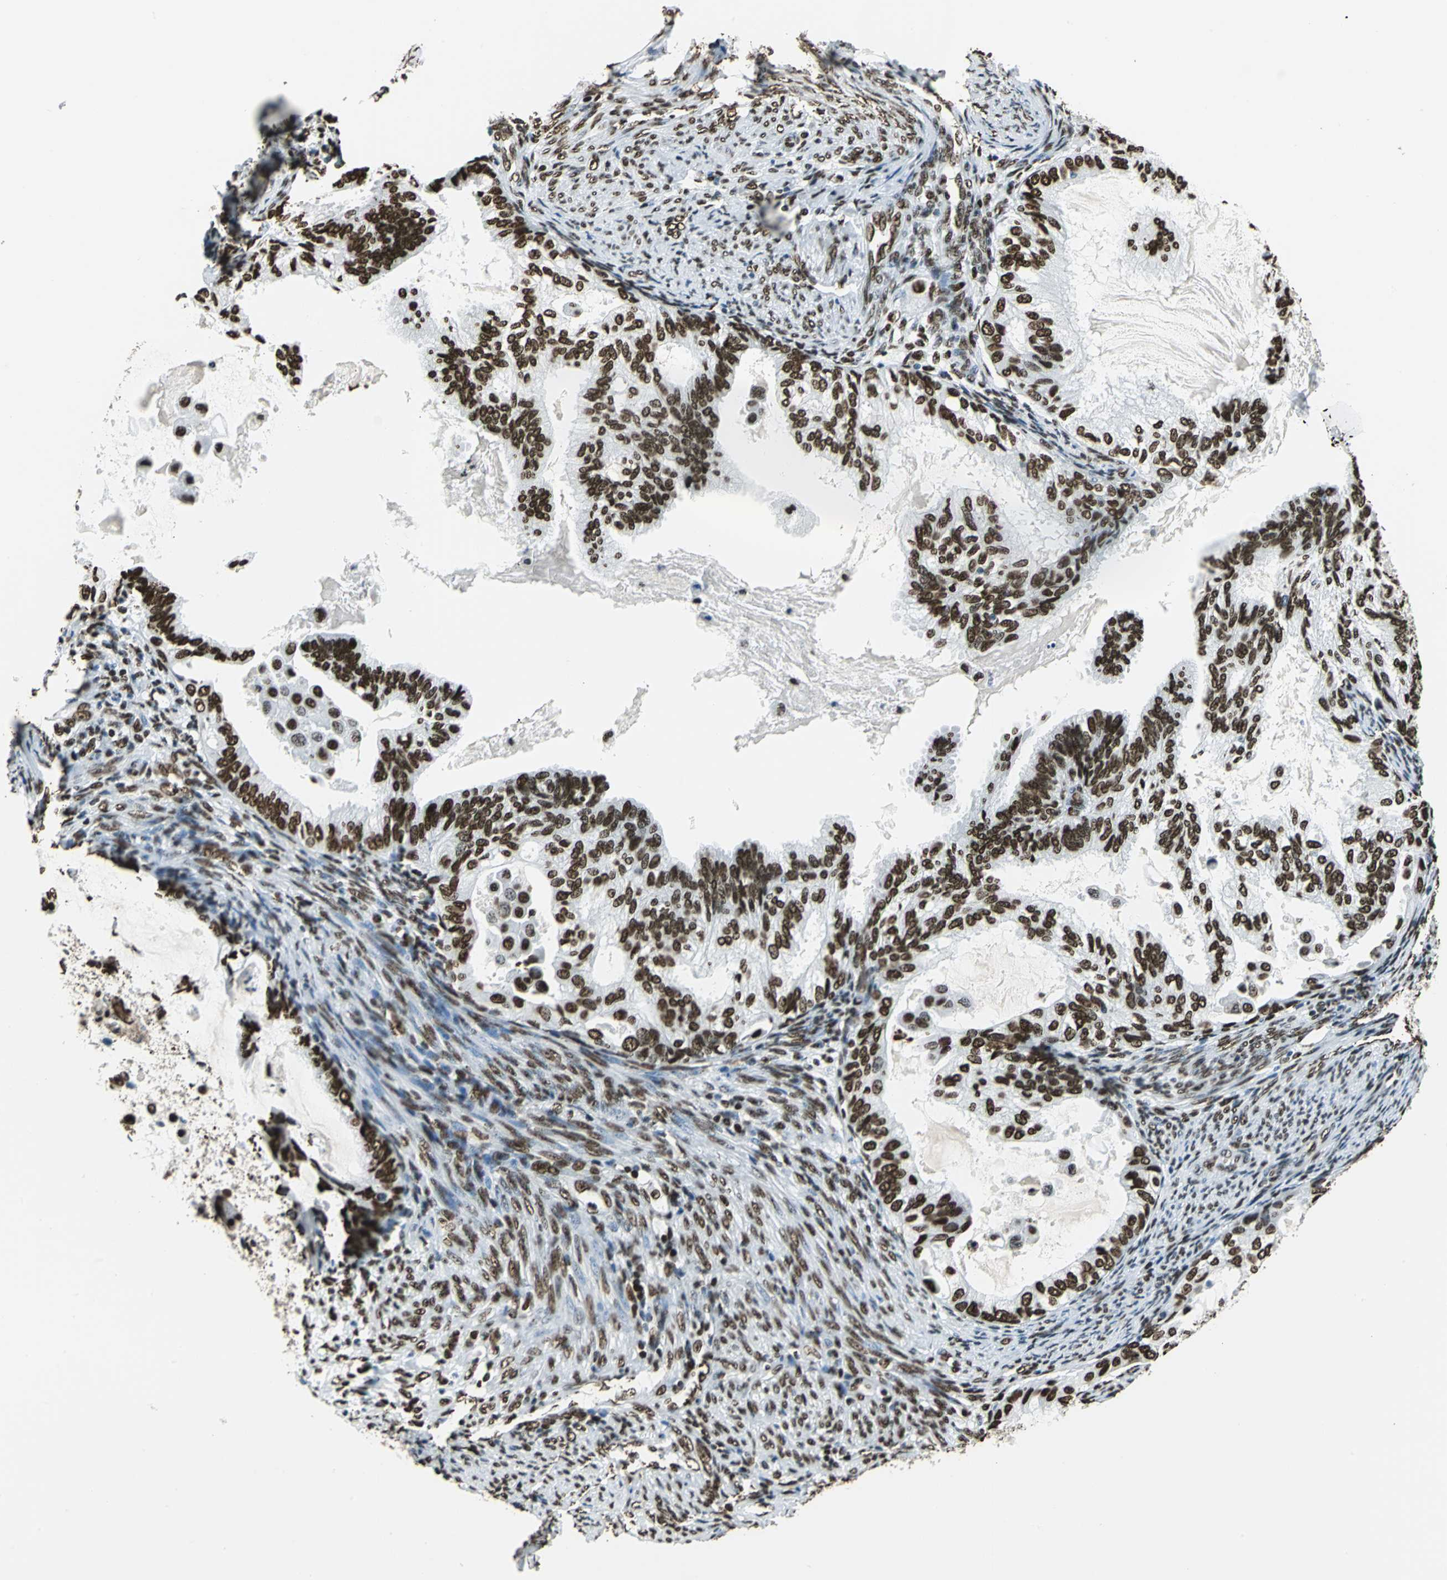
{"staining": {"intensity": "strong", "quantity": ">75%", "location": "nuclear"}, "tissue": "cervical cancer", "cell_type": "Tumor cells", "image_type": "cancer", "snomed": [{"axis": "morphology", "description": "Normal tissue, NOS"}, {"axis": "morphology", "description": "Adenocarcinoma, NOS"}, {"axis": "topography", "description": "Cervix"}, {"axis": "topography", "description": "Endometrium"}], "caption": "DAB immunohistochemical staining of cervical adenocarcinoma displays strong nuclear protein positivity in about >75% of tumor cells.", "gene": "APEX1", "patient": {"sex": "female", "age": 86}}